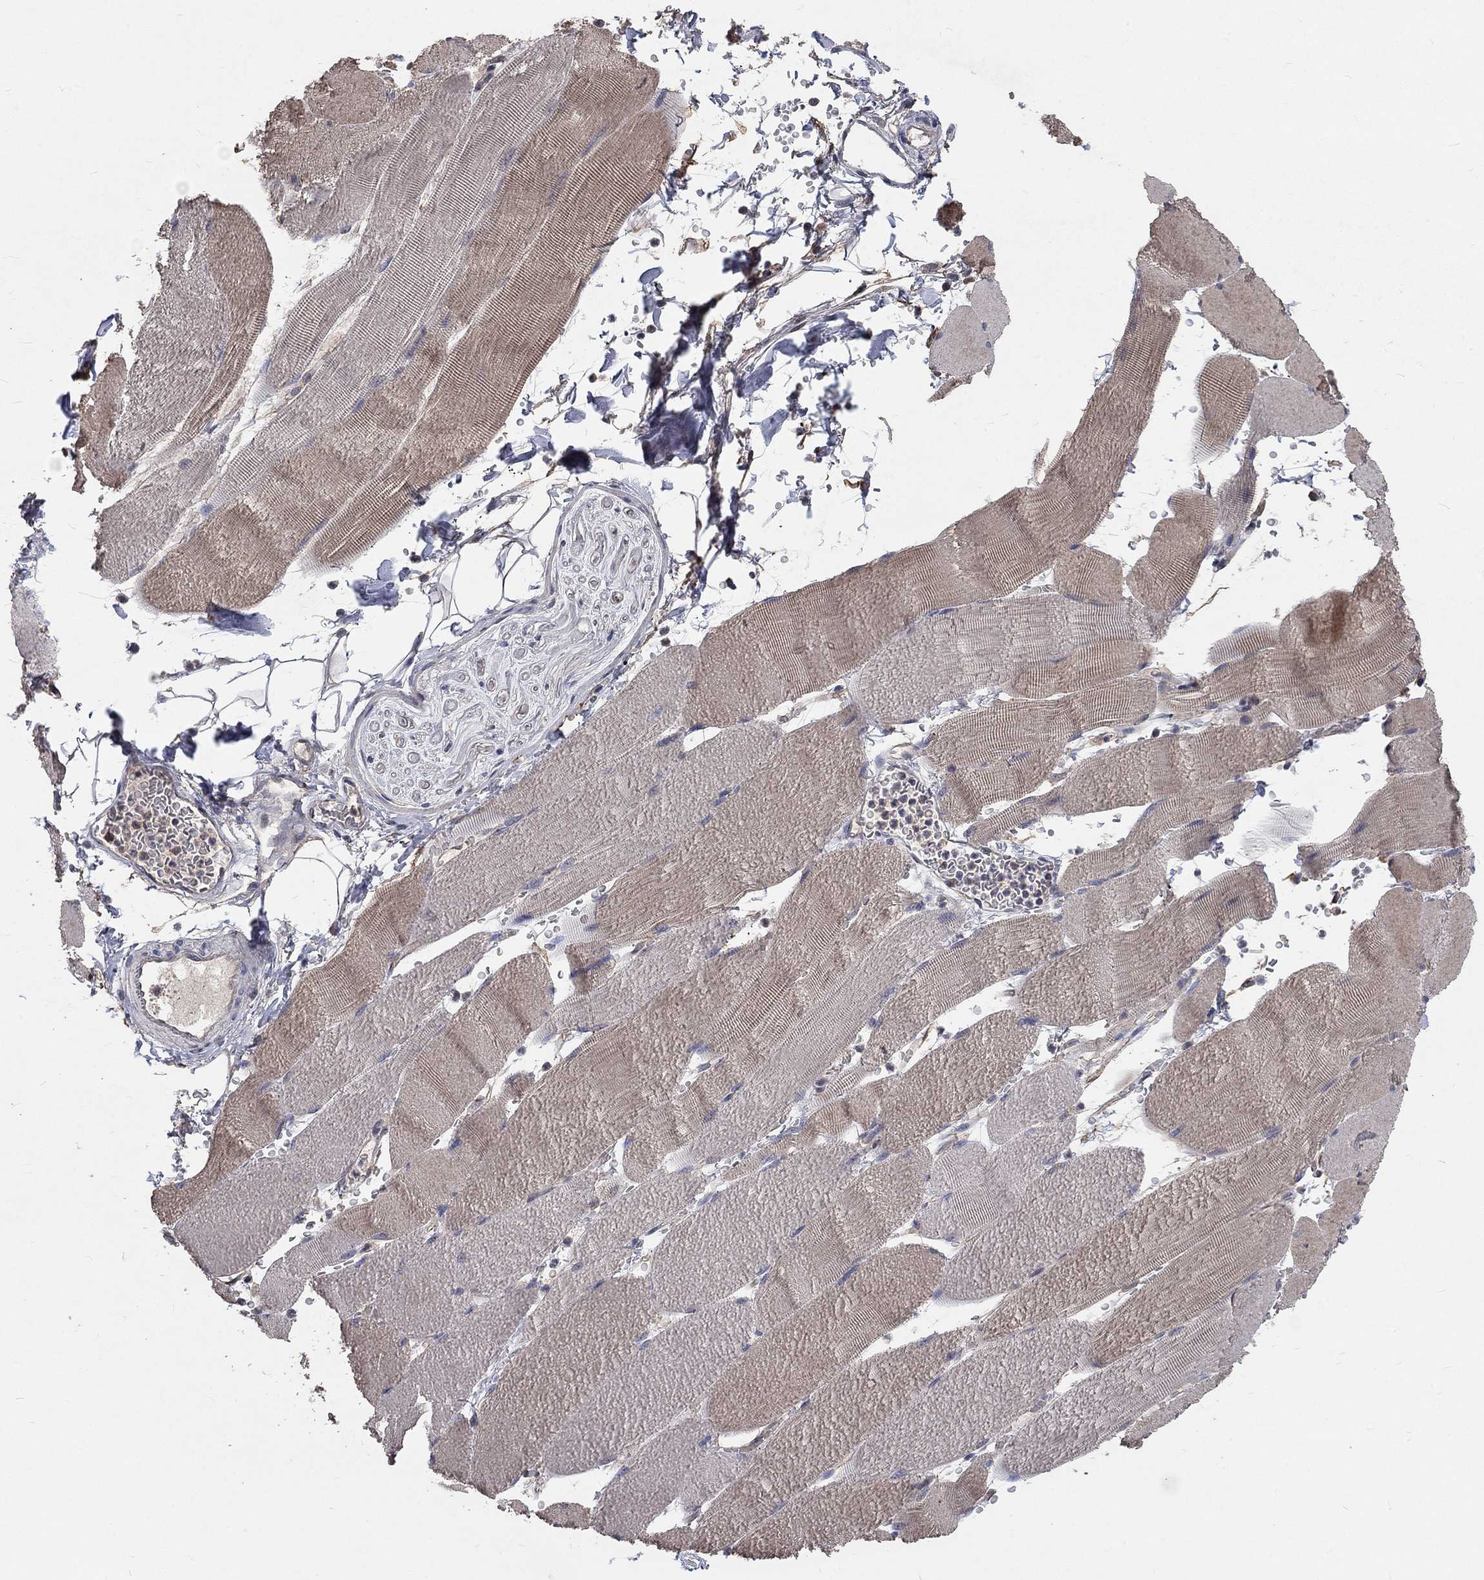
{"staining": {"intensity": "moderate", "quantity": "<25%", "location": "cytoplasmic/membranous"}, "tissue": "skeletal muscle", "cell_type": "Myocytes", "image_type": "normal", "snomed": [{"axis": "morphology", "description": "Normal tissue, NOS"}, {"axis": "topography", "description": "Skeletal muscle"}], "caption": "Brown immunohistochemical staining in benign skeletal muscle exhibits moderate cytoplasmic/membranous expression in about <25% of myocytes. (DAB (3,3'-diaminobenzidine) IHC, brown staining for protein, blue staining for nuclei).", "gene": "CHST5", "patient": {"sex": "male", "age": 56}}